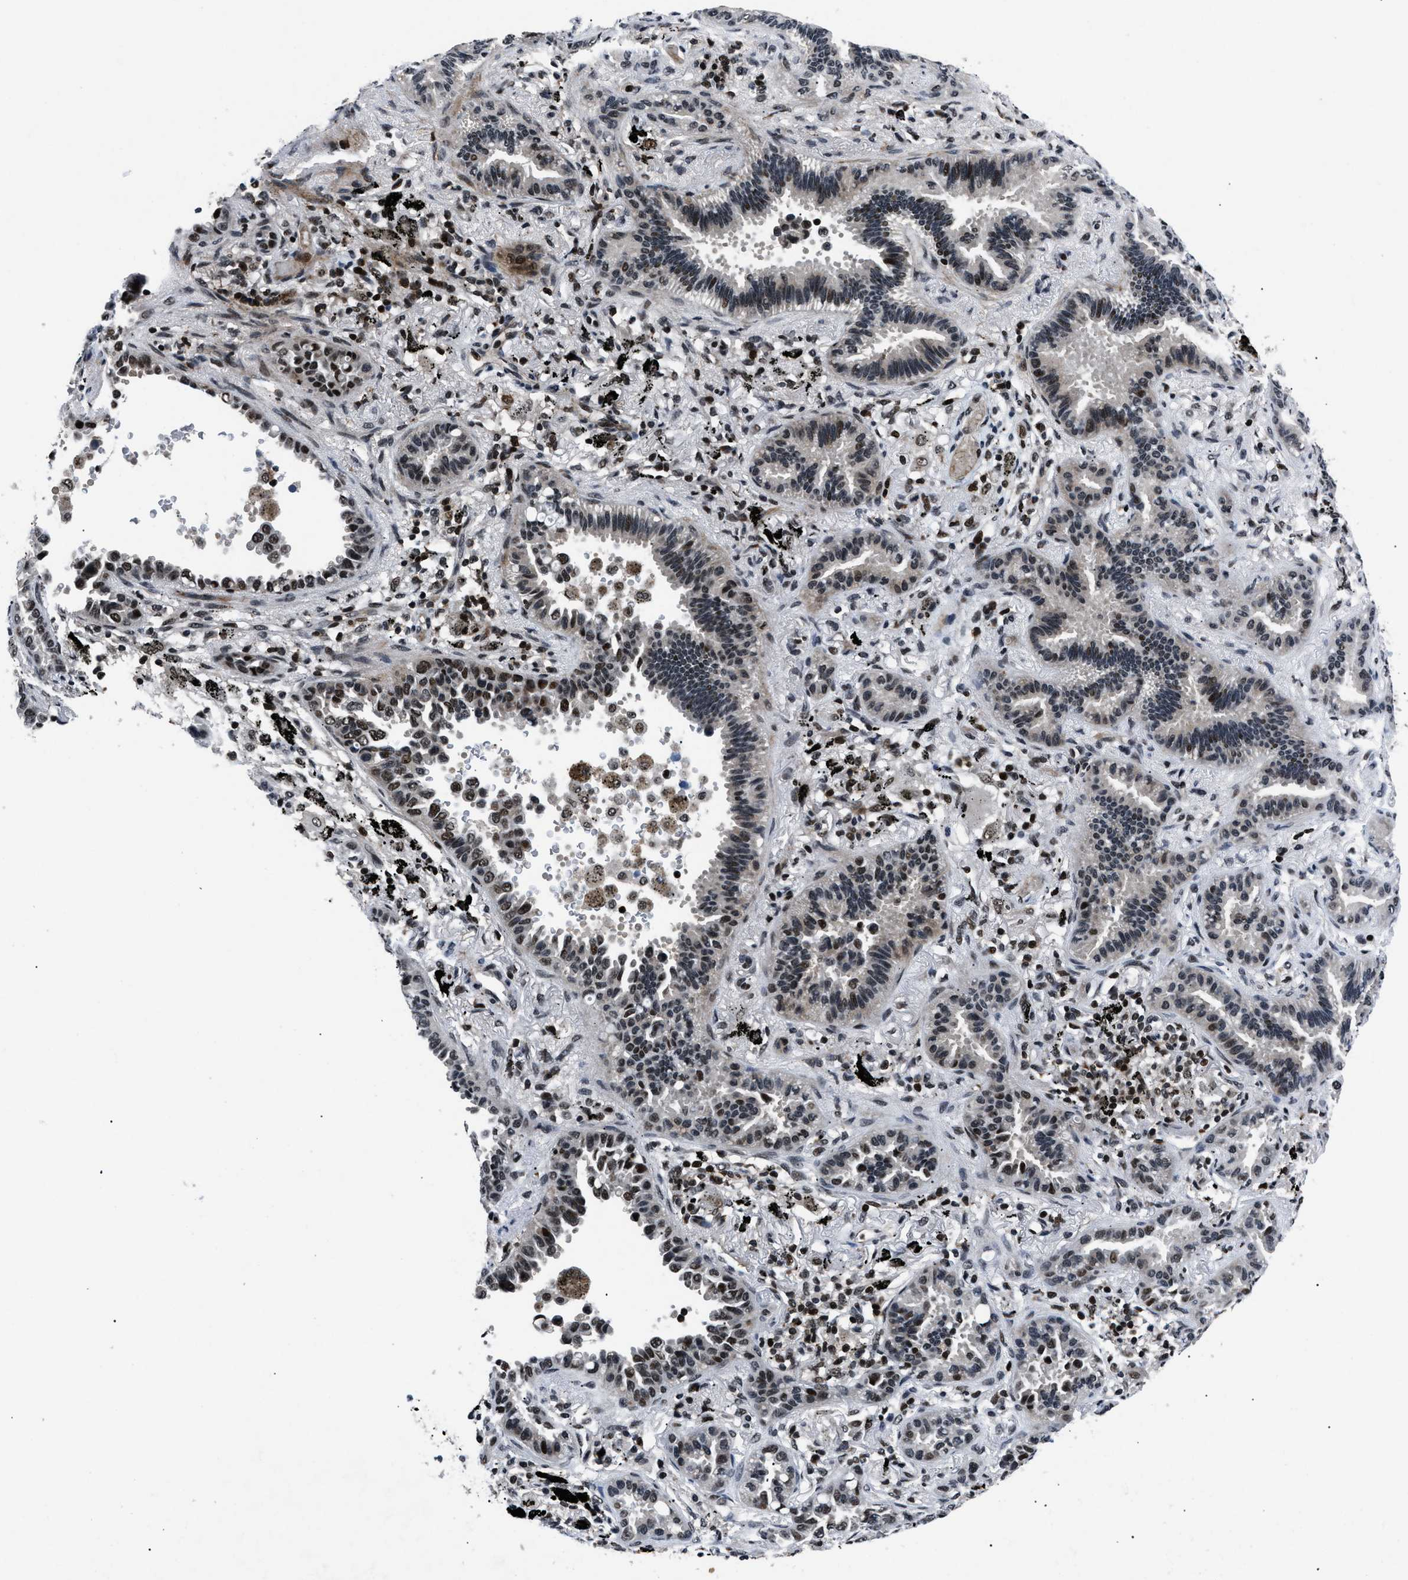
{"staining": {"intensity": "strong", "quantity": ">75%", "location": "nuclear"}, "tissue": "lung cancer", "cell_type": "Tumor cells", "image_type": "cancer", "snomed": [{"axis": "morphology", "description": "Normal tissue, NOS"}, {"axis": "morphology", "description": "Adenocarcinoma, NOS"}, {"axis": "topography", "description": "Lung"}], "caption": "IHC histopathology image of neoplastic tissue: human adenocarcinoma (lung) stained using IHC demonstrates high levels of strong protein expression localized specifically in the nuclear of tumor cells, appearing as a nuclear brown color.", "gene": "SMARCB1", "patient": {"sex": "male", "age": 59}}